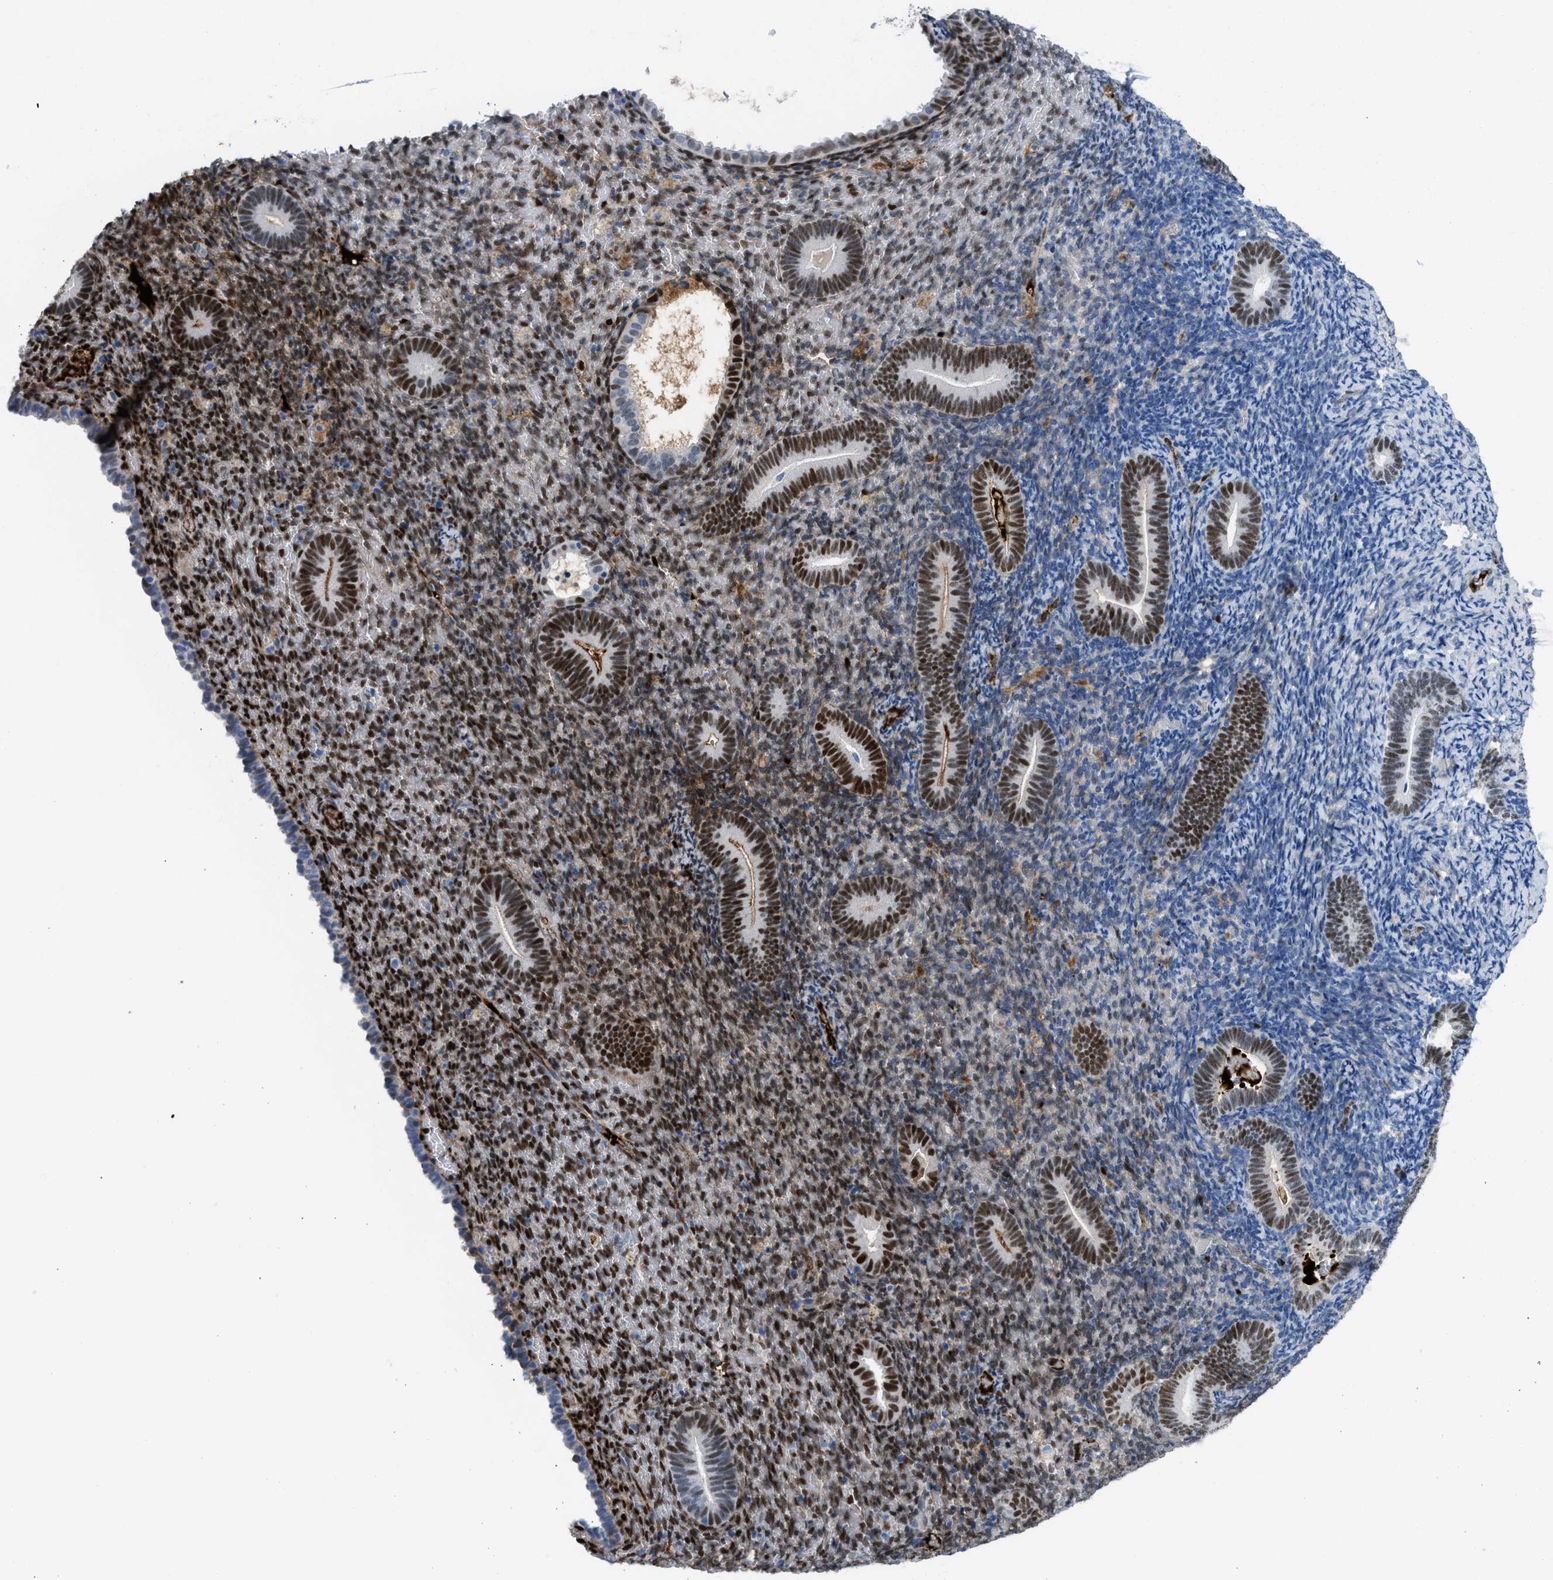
{"staining": {"intensity": "strong", "quantity": "25%-75%", "location": "cytoplasmic/membranous,nuclear"}, "tissue": "endometrium", "cell_type": "Cells in endometrial stroma", "image_type": "normal", "snomed": [{"axis": "morphology", "description": "Normal tissue, NOS"}, {"axis": "topography", "description": "Endometrium"}], "caption": "DAB immunohistochemical staining of unremarkable human endometrium exhibits strong cytoplasmic/membranous,nuclear protein staining in approximately 25%-75% of cells in endometrial stroma. The protein is stained brown, and the nuclei are stained in blue (DAB IHC with brightfield microscopy, high magnification).", "gene": "LEF1", "patient": {"sex": "female", "age": 51}}